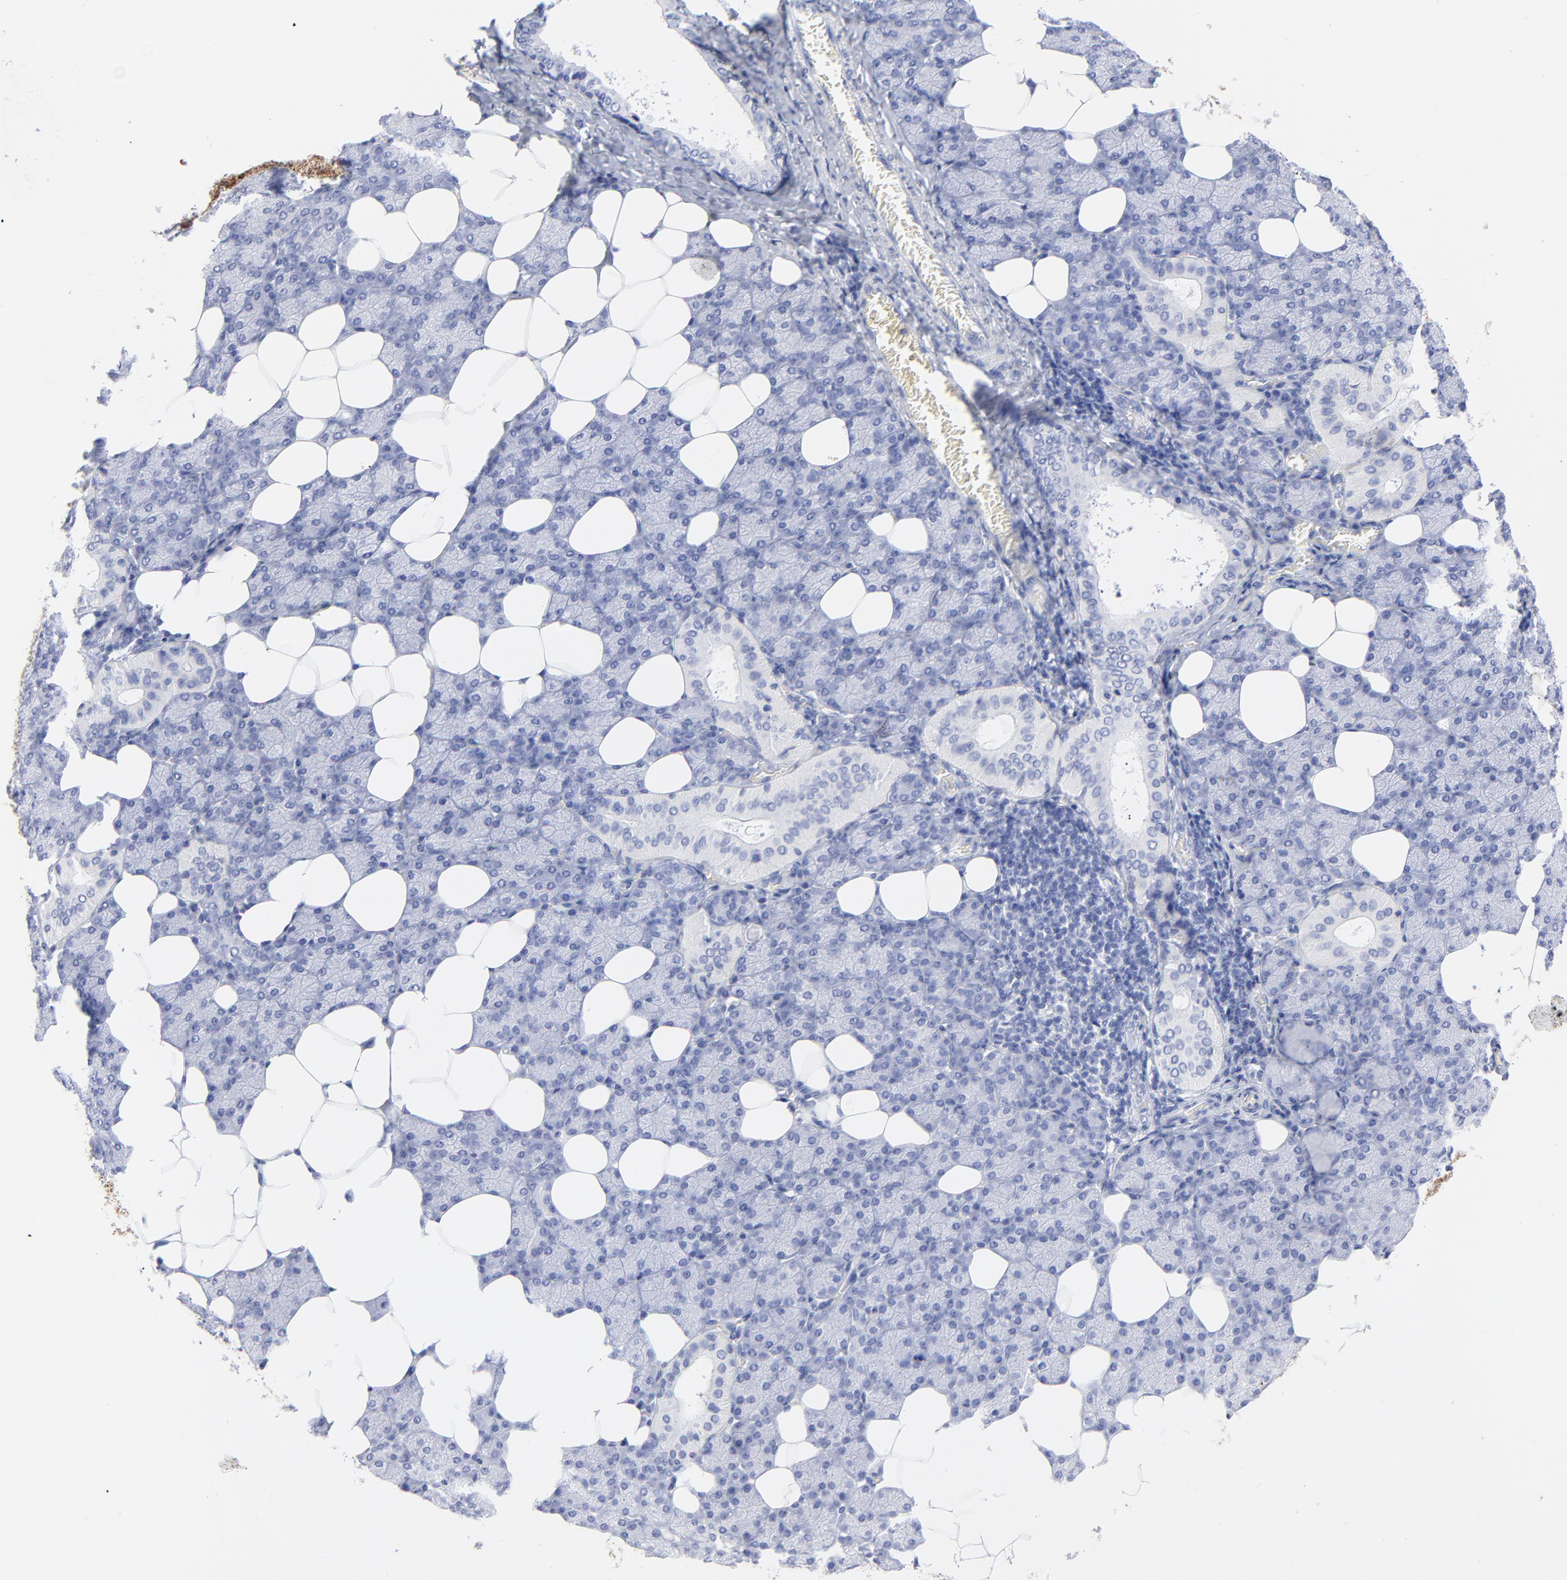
{"staining": {"intensity": "negative", "quantity": "none", "location": "none"}, "tissue": "salivary gland", "cell_type": "Glandular cells", "image_type": "normal", "snomed": [{"axis": "morphology", "description": "Normal tissue, NOS"}, {"axis": "topography", "description": "Lymph node"}, {"axis": "topography", "description": "Salivary gland"}], "caption": "IHC histopathology image of unremarkable human salivary gland stained for a protein (brown), which exhibits no staining in glandular cells. (Immunohistochemistry (ihc), brightfield microscopy, high magnification).", "gene": "ACY1", "patient": {"sex": "male", "age": 8}}